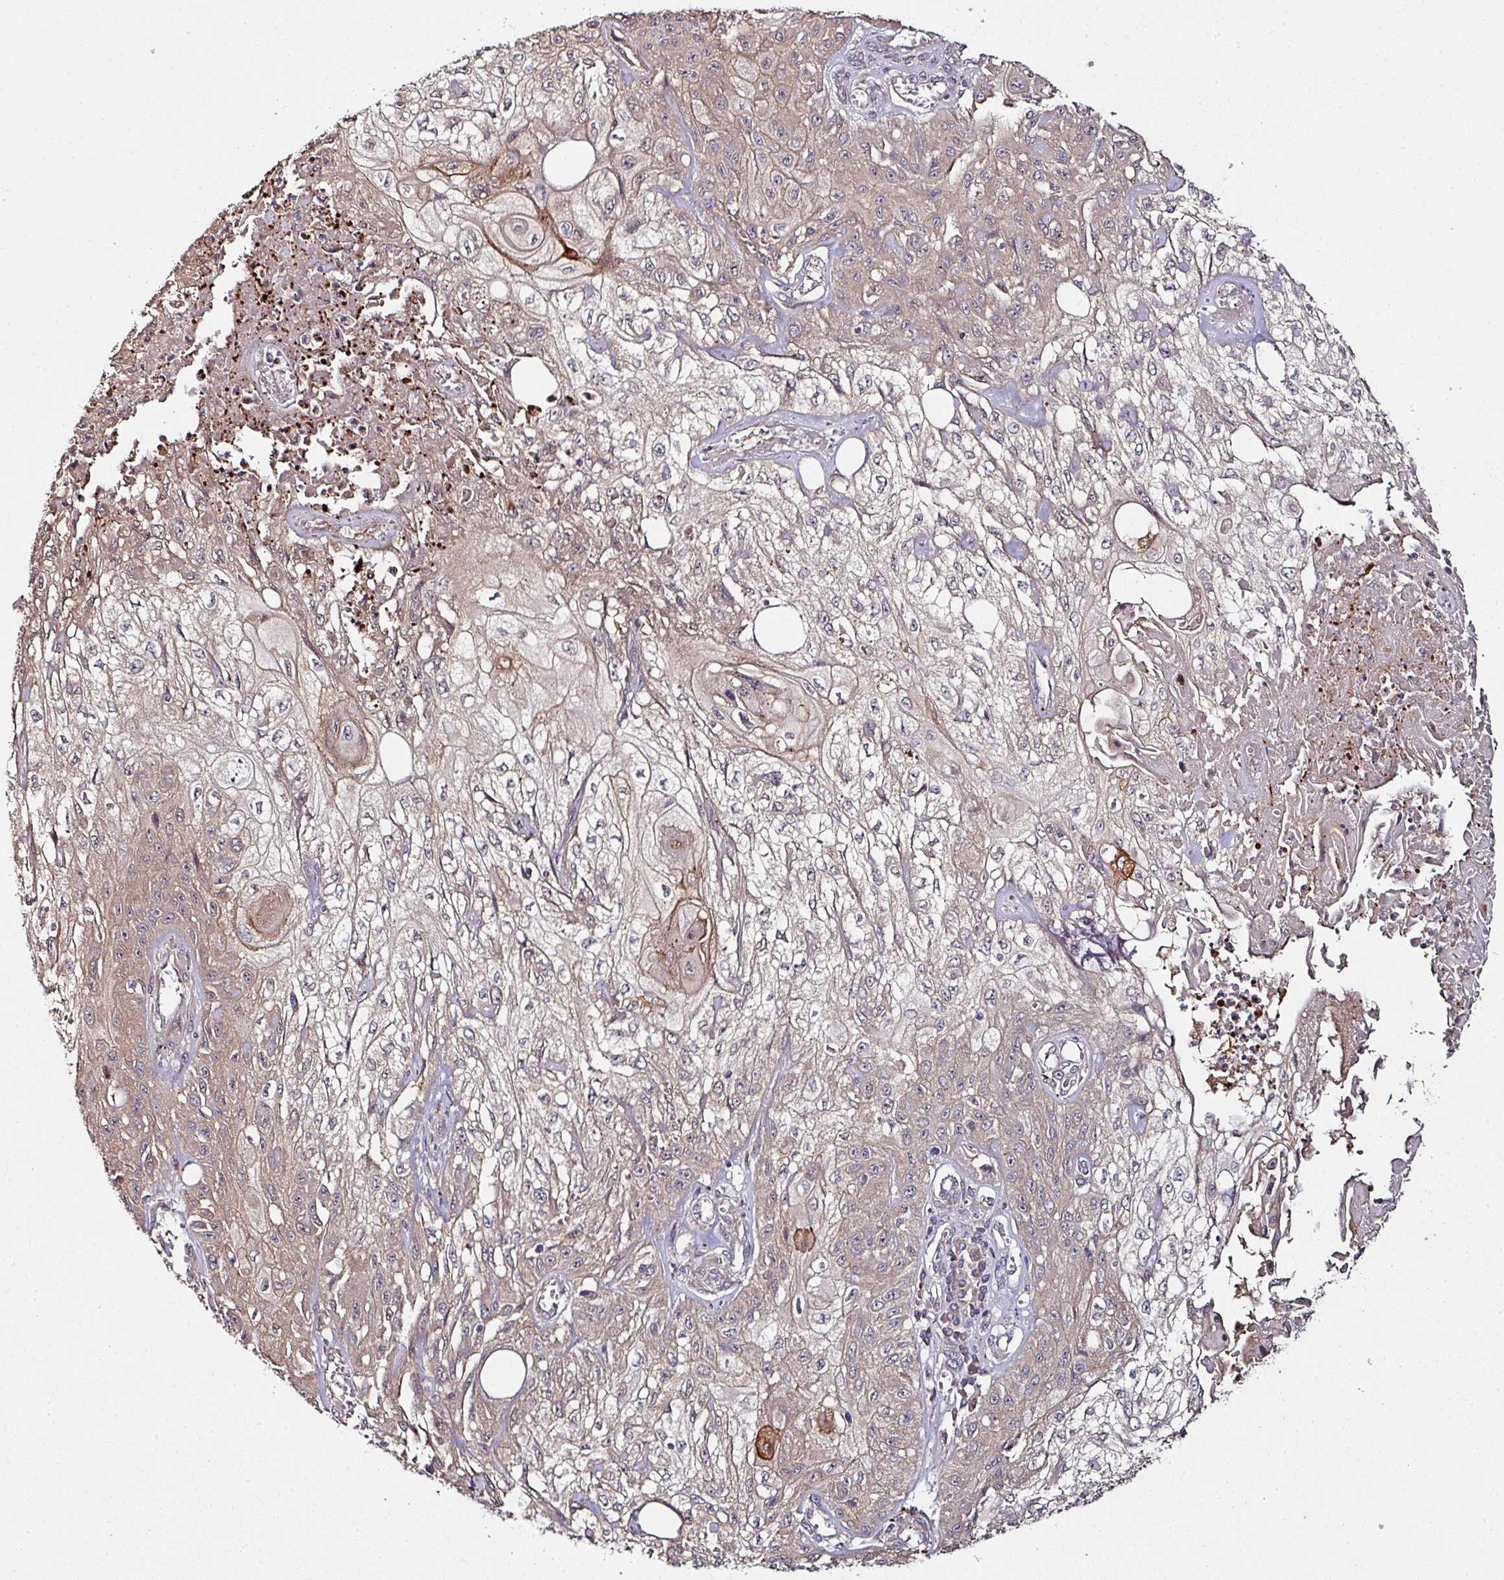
{"staining": {"intensity": "weak", "quantity": "25%-75%", "location": "cytoplasmic/membranous"}, "tissue": "skin cancer", "cell_type": "Tumor cells", "image_type": "cancer", "snomed": [{"axis": "morphology", "description": "Squamous cell carcinoma, NOS"}, {"axis": "morphology", "description": "Squamous cell carcinoma, metastatic, NOS"}, {"axis": "topography", "description": "Skin"}, {"axis": "topography", "description": "Lymph node"}], "caption": "This histopathology image reveals immunohistochemistry staining of skin cancer (squamous cell carcinoma), with low weak cytoplasmic/membranous staining in about 25%-75% of tumor cells.", "gene": "CTDSP2", "patient": {"sex": "male", "age": 75}}